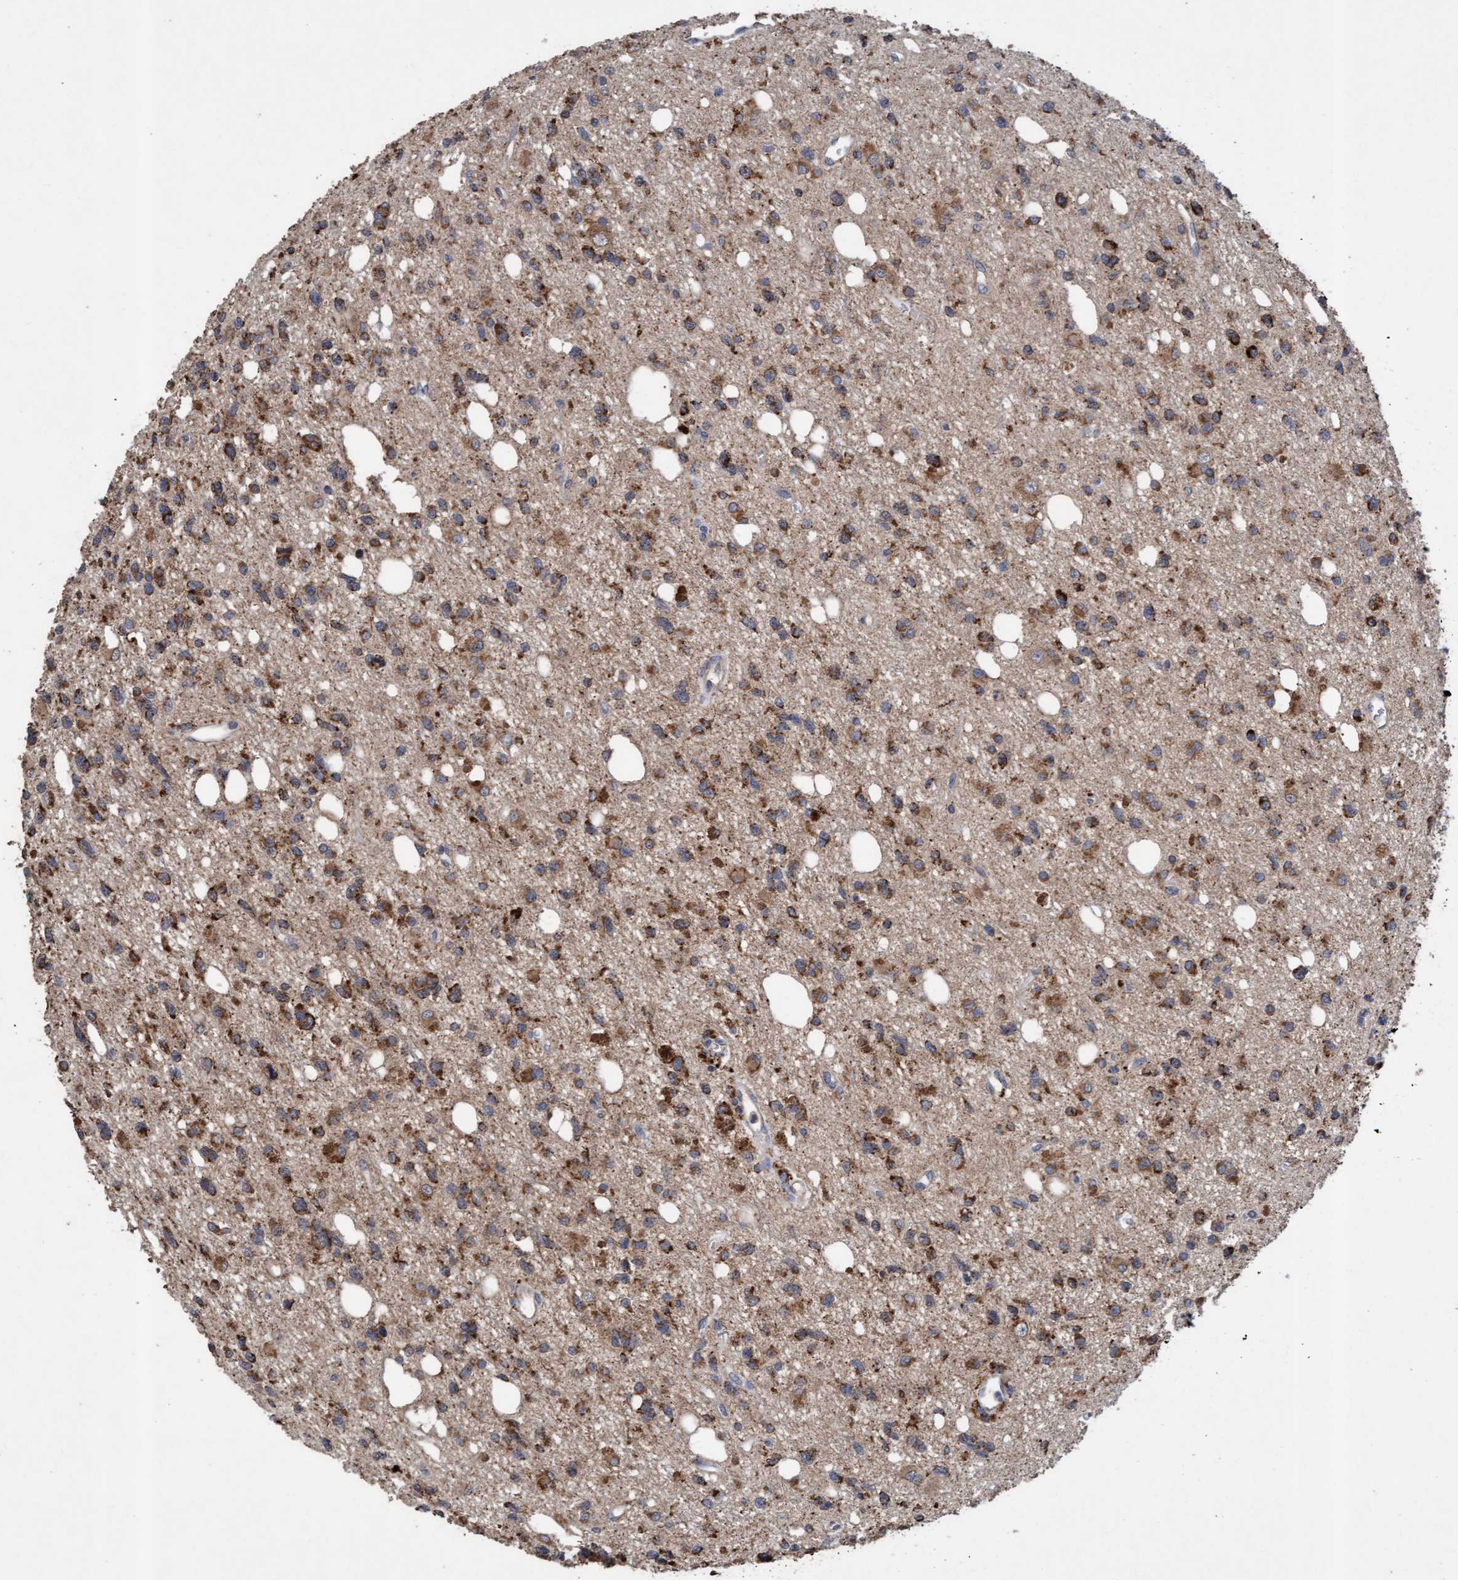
{"staining": {"intensity": "moderate", "quantity": ">75%", "location": "cytoplasmic/membranous"}, "tissue": "glioma", "cell_type": "Tumor cells", "image_type": "cancer", "snomed": [{"axis": "morphology", "description": "Glioma, malignant, High grade"}, {"axis": "topography", "description": "Brain"}], "caption": "IHC staining of glioma, which displays medium levels of moderate cytoplasmic/membranous staining in approximately >75% of tumor cells indicating moderate cytoplasmic/membranous protein expression. The staining was performed using DAB (3,3'-diaminobenzidine) (brown) for protein detection and nuclei were counterstained in hematoxylin (blue).", "gene": "ATPAF2", "patient": {"sex": "female", "age": 62}}